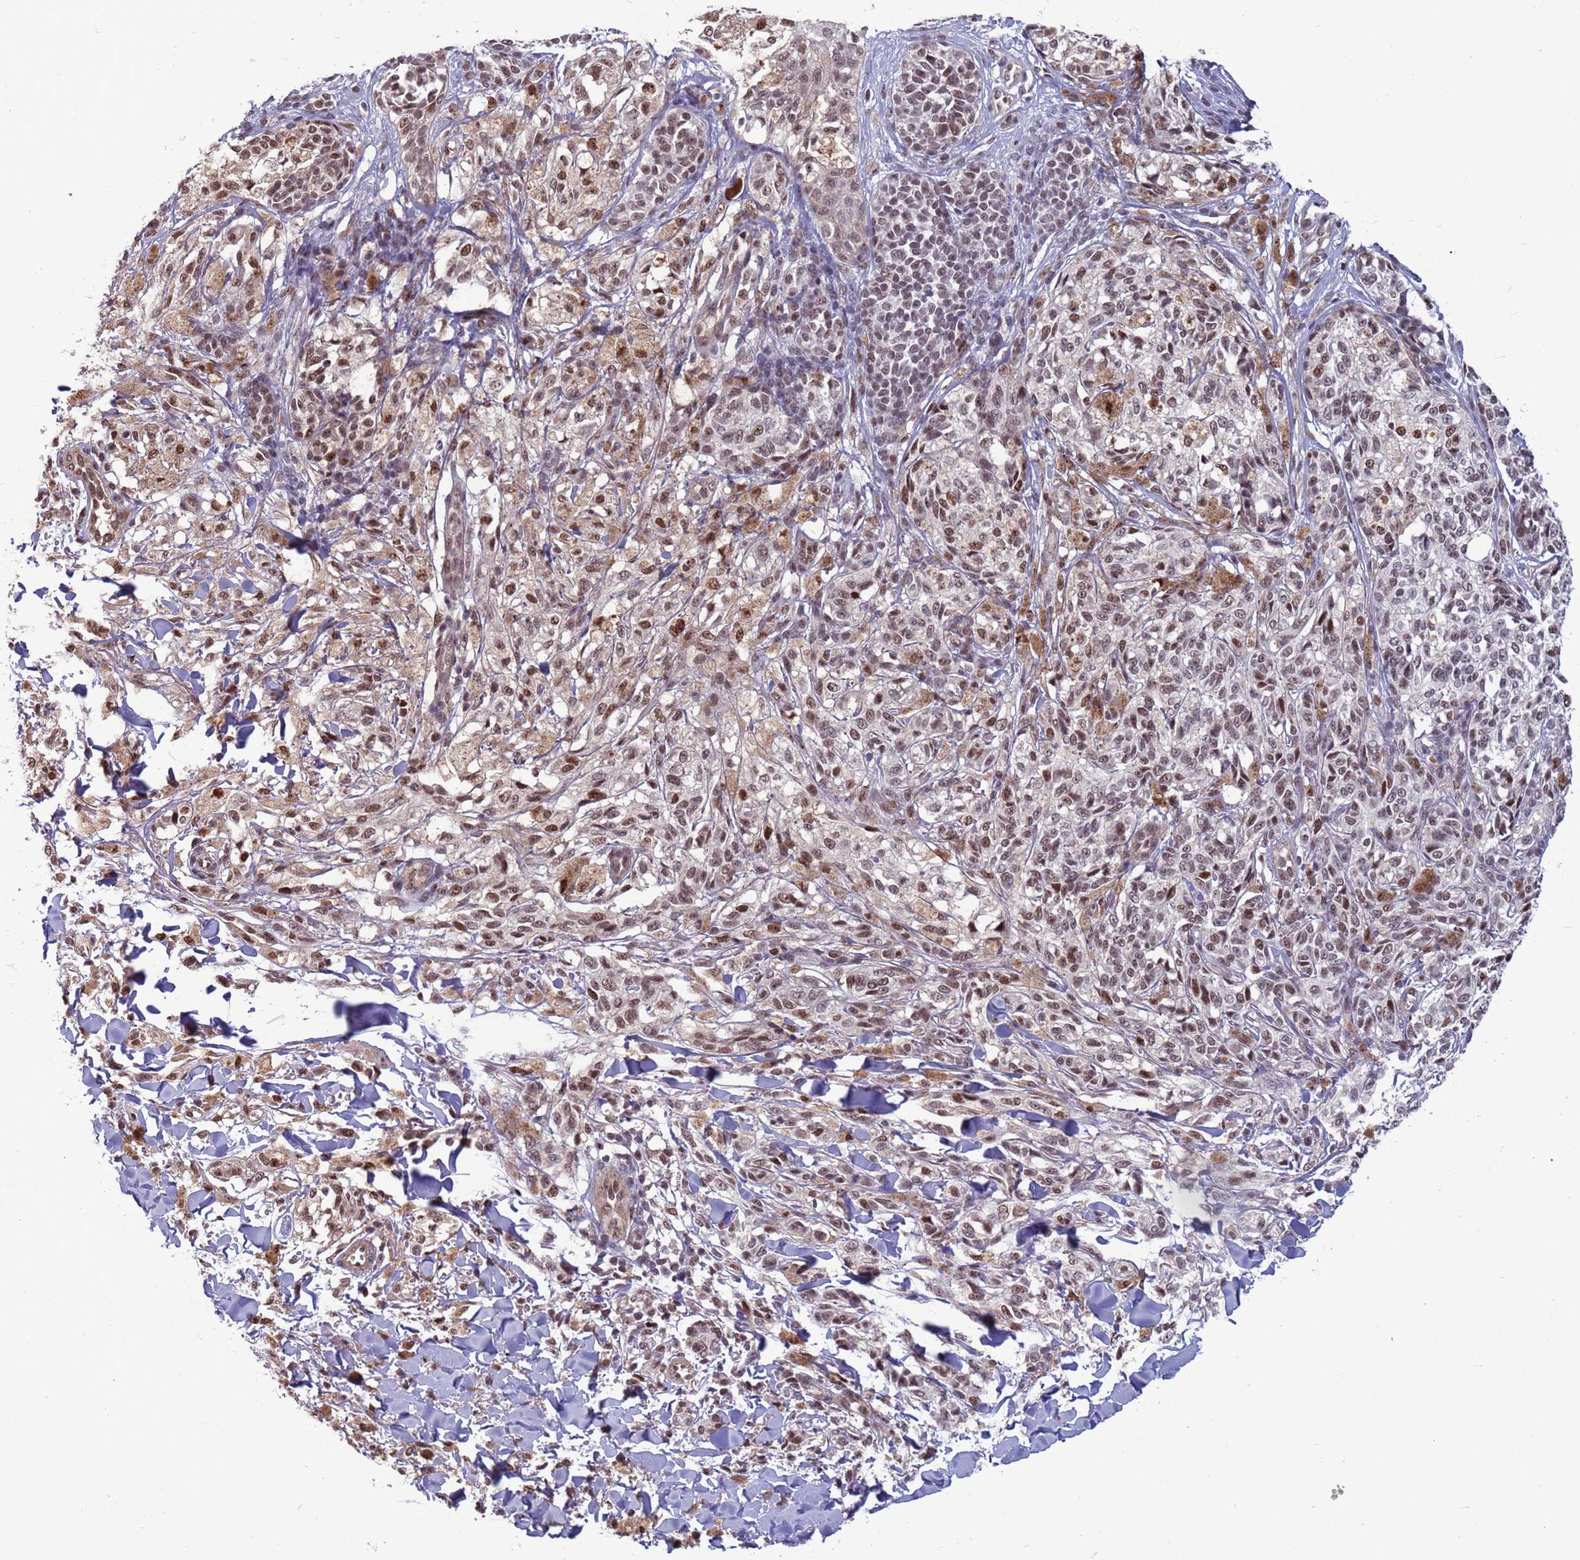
{"staining": {"intensity": "moderate", "quantity": "25%-75%", "location": "nuclear"}, "tissue": "melanoma", "cell_type": "Tumor cells", "image_type": "cancer", "snomed": [{"axis": "morphology", "description": "Malignant melanoma, NOS"}, {"axis": "topography", "description": "Skin of upper extremity"}], "caption": "Moderate nuclear positivity for a protein is seen in about 25%-75% of tumor cells of melanoma using immunohistochemistry (IHC).", "gene": "NSL1", "patient": {"sex": "male", "age": 40}}